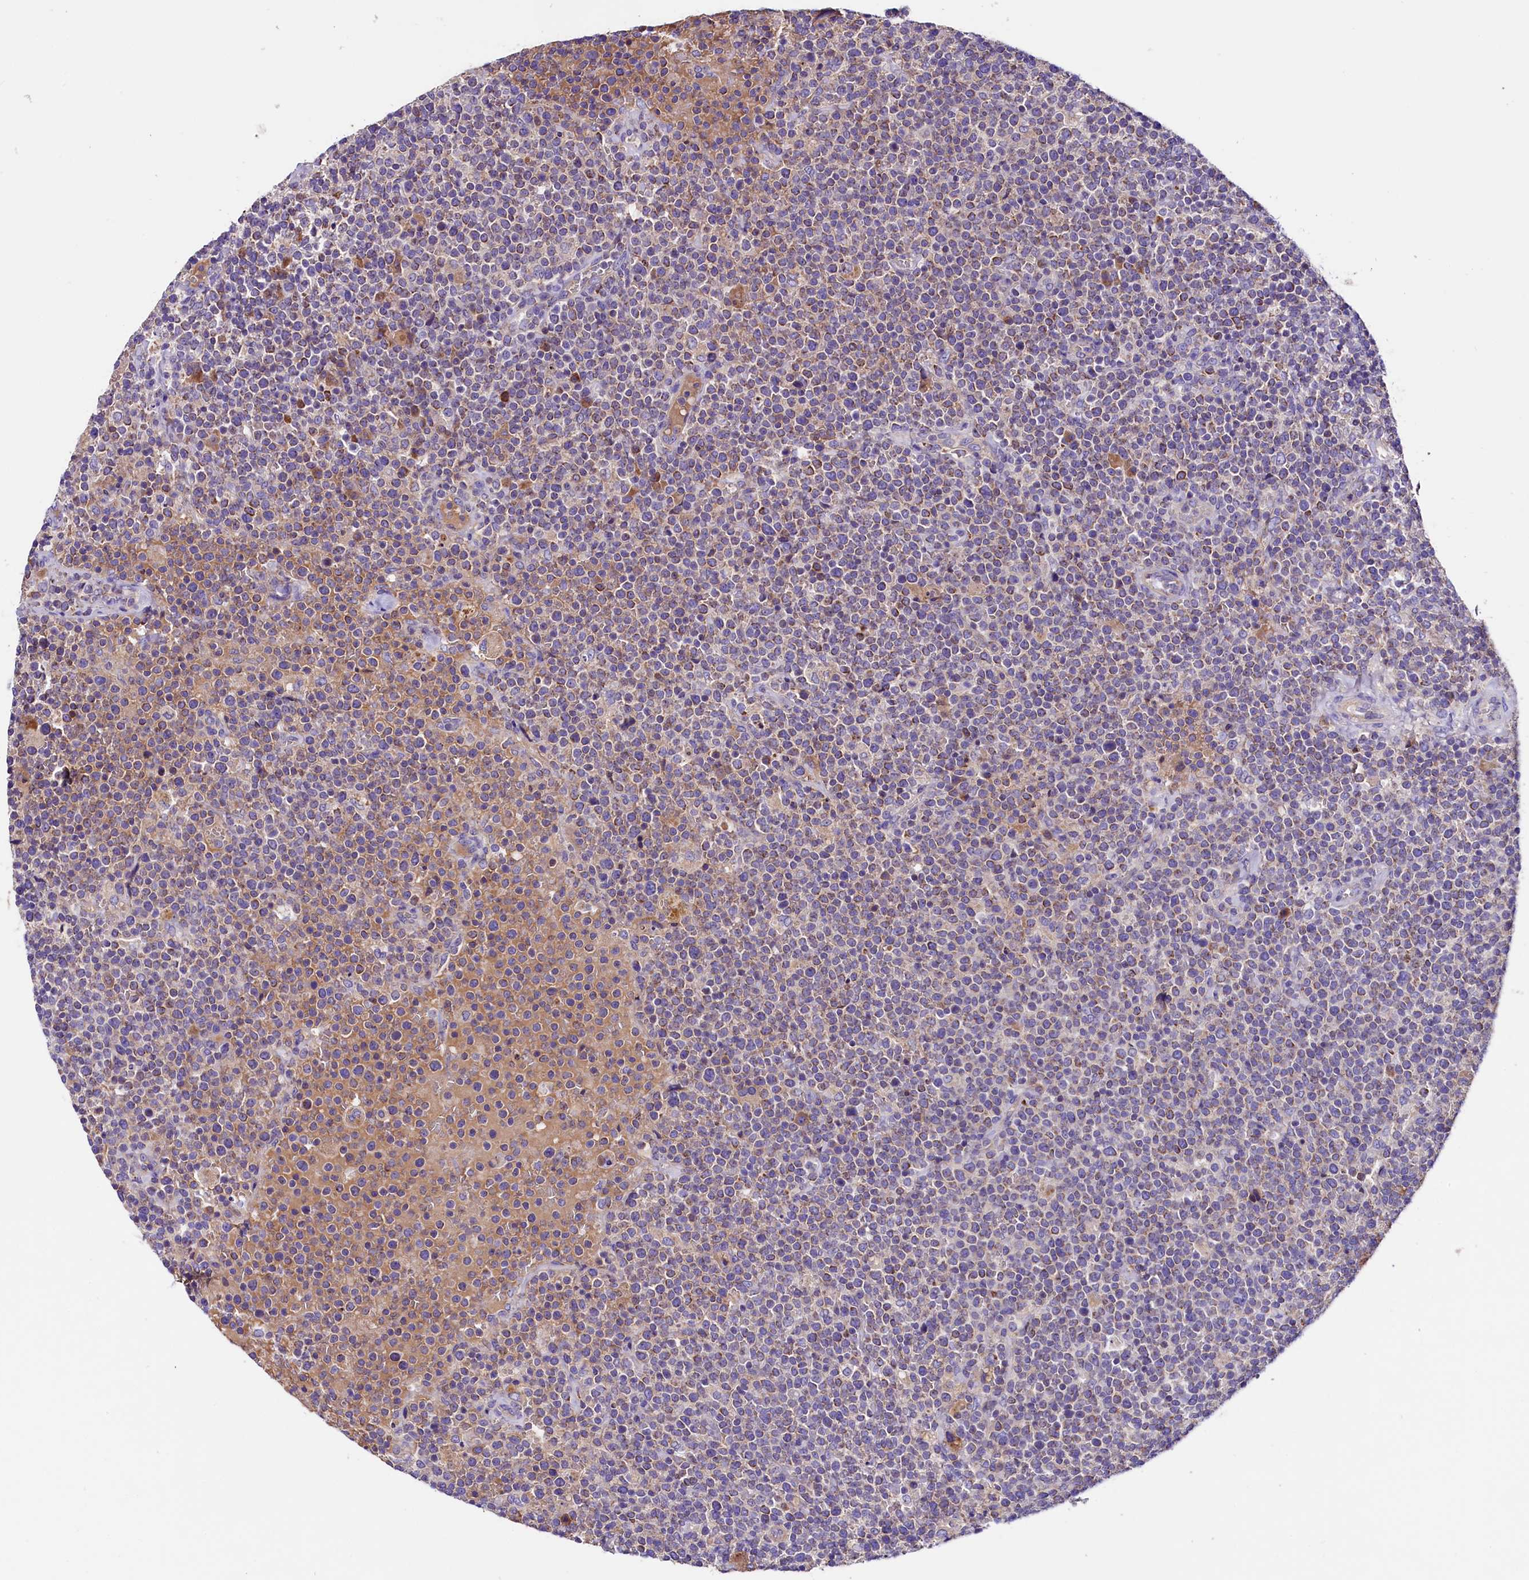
{"staining": {"intensity": "weak", "quantity": "<25%", "location": "cytoplasmic/membranous"}, "tissue": "lymphoma", "cell_type": "Tumor cells", "image_type": "cancer", "snomed": [{"axis": "morphology", "description": "Malignant lymphoma, non-Hodgkin's type, High grade"}, {"axis": "topography", "description": "Lymph node"}], "caption": "Protein analysis of lymphoma displays no significant staining in tumor cells. The staining is performed using DAB (3,3'-diaminobenzidine) brown chromogen with nuclei counter-stained in using hematoxylin.", "gene": "SIX5", "patient": {"sex": "male", "age": 61}}